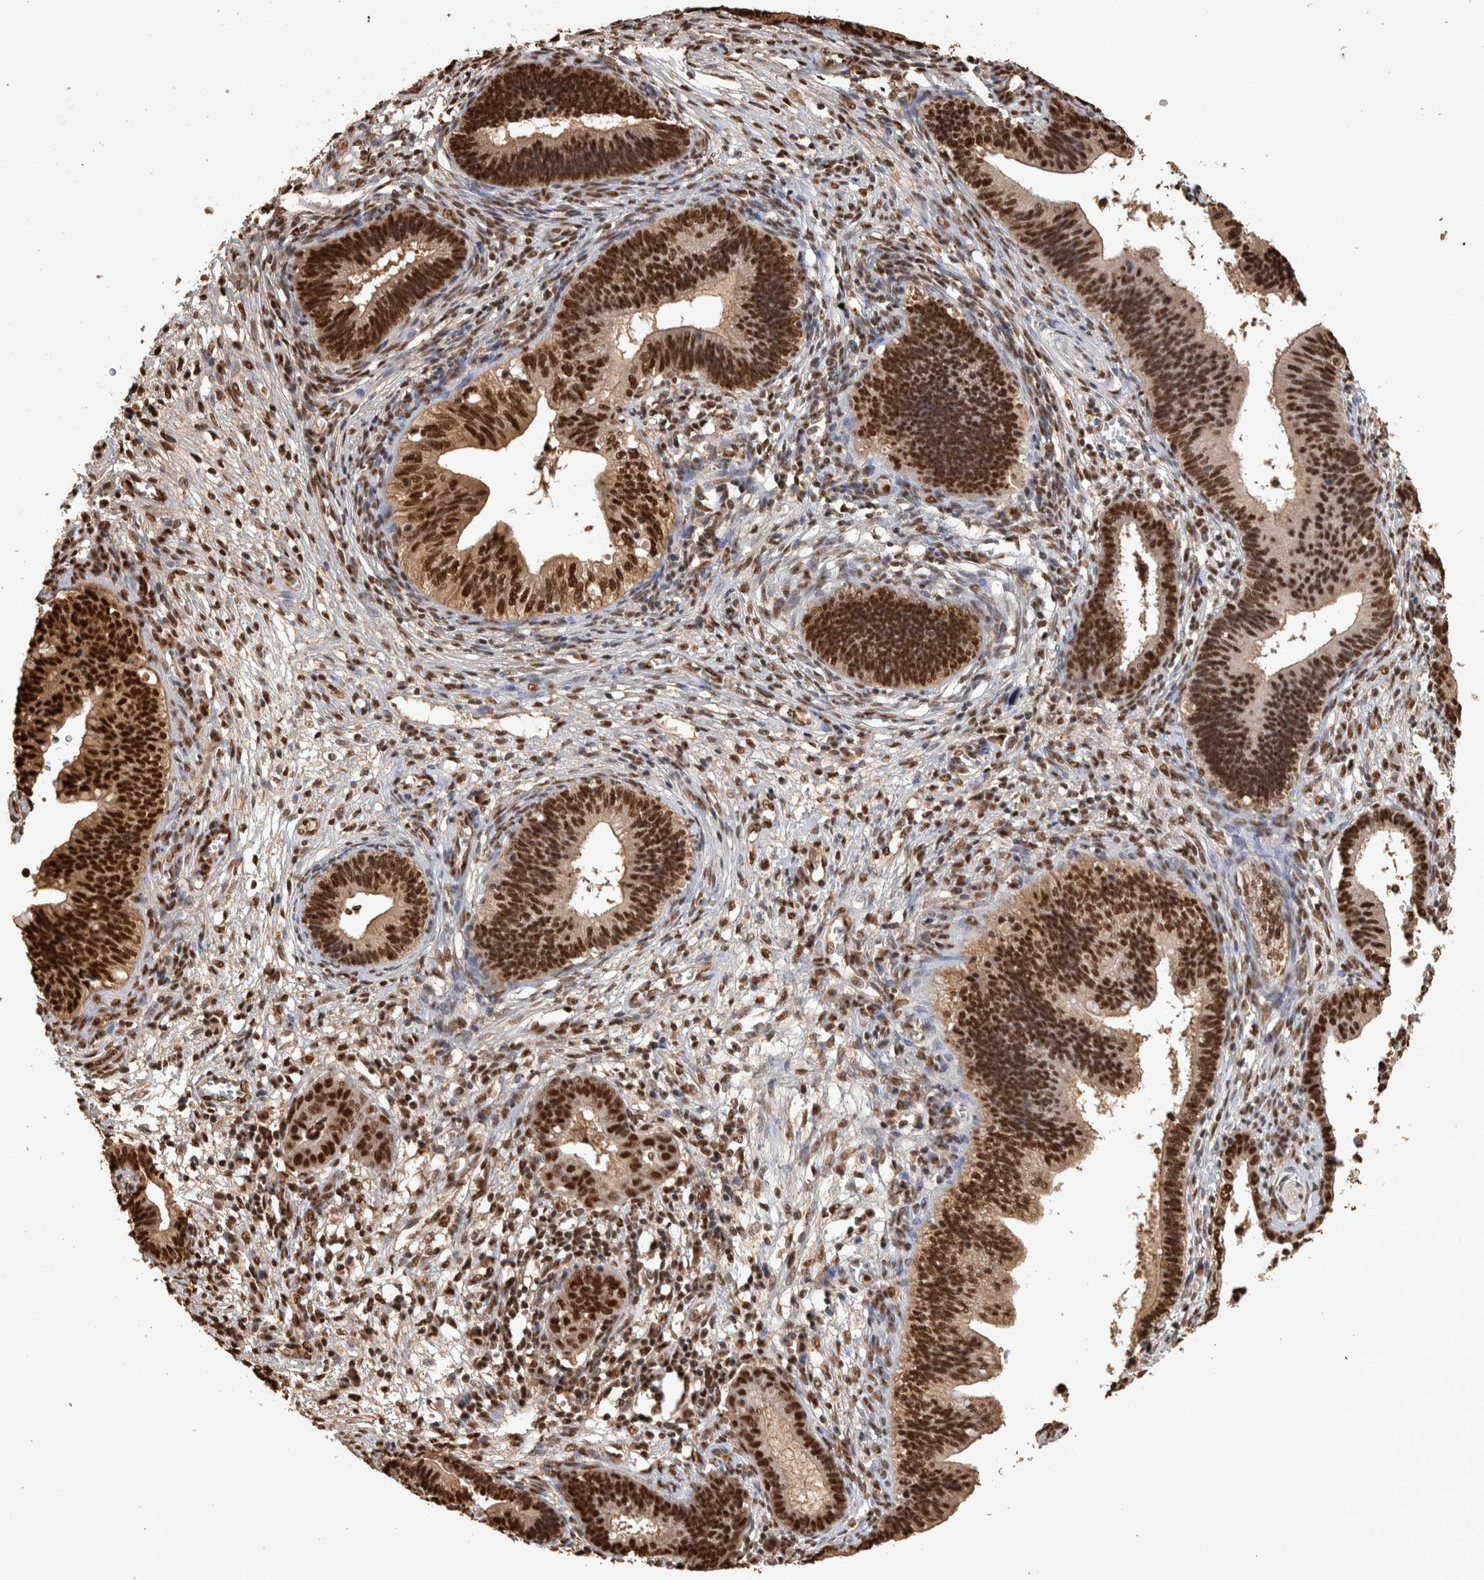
{"staining": {"intensity": "strong", "quantity": ">75%", "location": "nuclear"}, "tissue": "cervical cancer", "cell_type": "Tumor cells", "image_type": "cancer", "snomed": [{"axis": "morphology", "description": "Adenocarcinoma, NOS"}, {"axis": "topography", "description": "Cervix"}], "caption": "This photomicrograph demonstrates cervical adenocarcinoma stained with IHC to label a protein in brown. The nuclear of tumor cells show strong positivity for the protein. Nuclei are counter-stained blue.", "gene": "RAD50", "patient": {"sex": "female", "age": 44}}